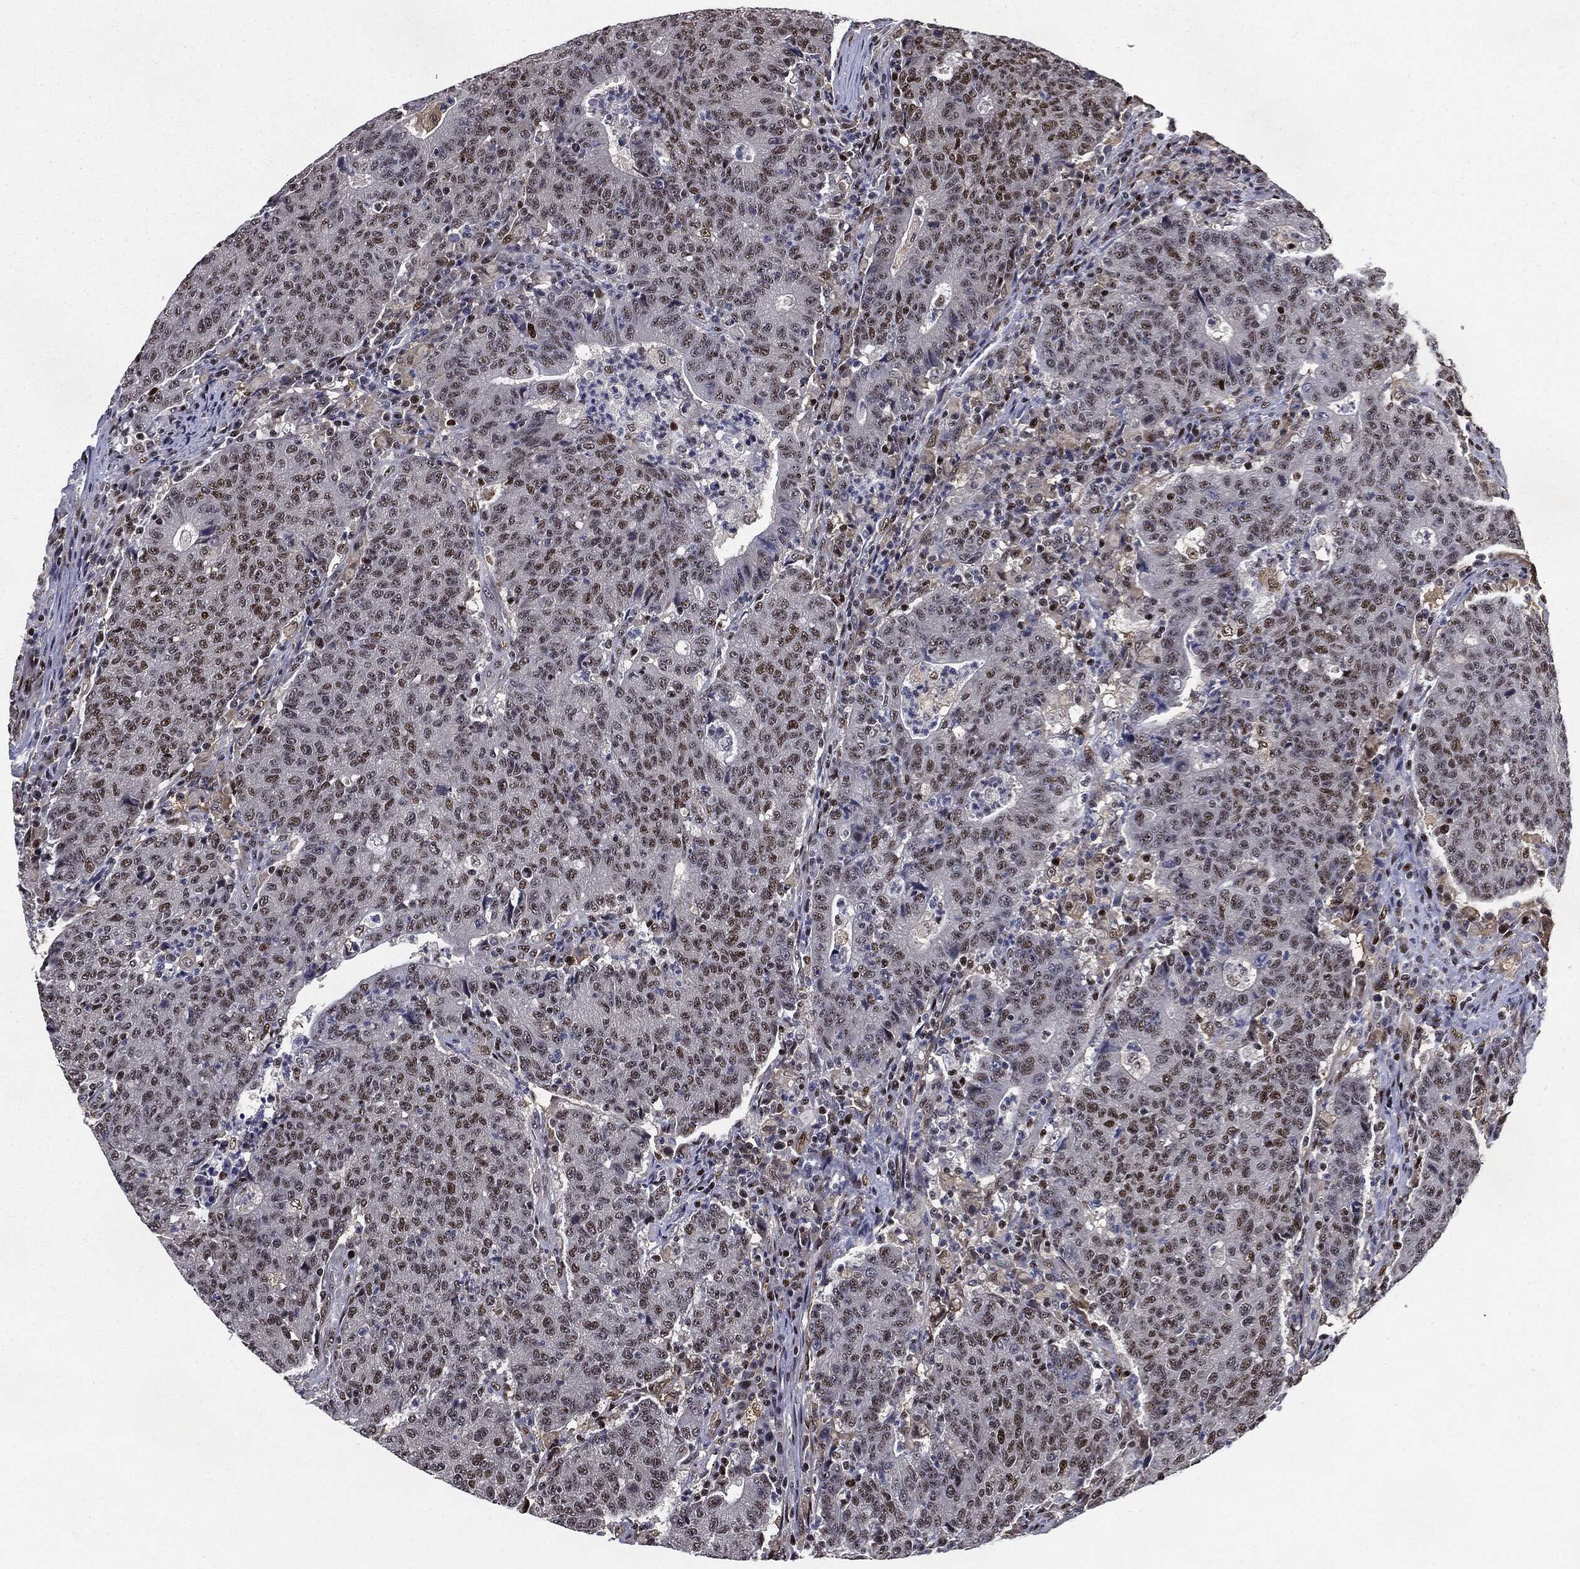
{"staining": {"intensity": "moderate", "quantity": "25%-75%", "location": "nuclear"}, "tissue": "colorectal cancer", "cell_type": "Tumor cells", "image_type": "cancer", "snomed": [{"axis": "morphology", "description": "Adenocarcinoma, NOS"}, {"axis": "topography", "description": "Colon"}], "caption": "Tumor cells demonstrate medium levels of moderate nuclear staining in approximately 25%-75% of cells in colorectal cancer. The staining is performed using DAB (3,3'-diaminobenzidine) brown chromogen to label protein expression. The nuclei are counter-stained blue using hematoxylin.", "gene": "JUN", "patient": {"sex": "female", "age": 75}}